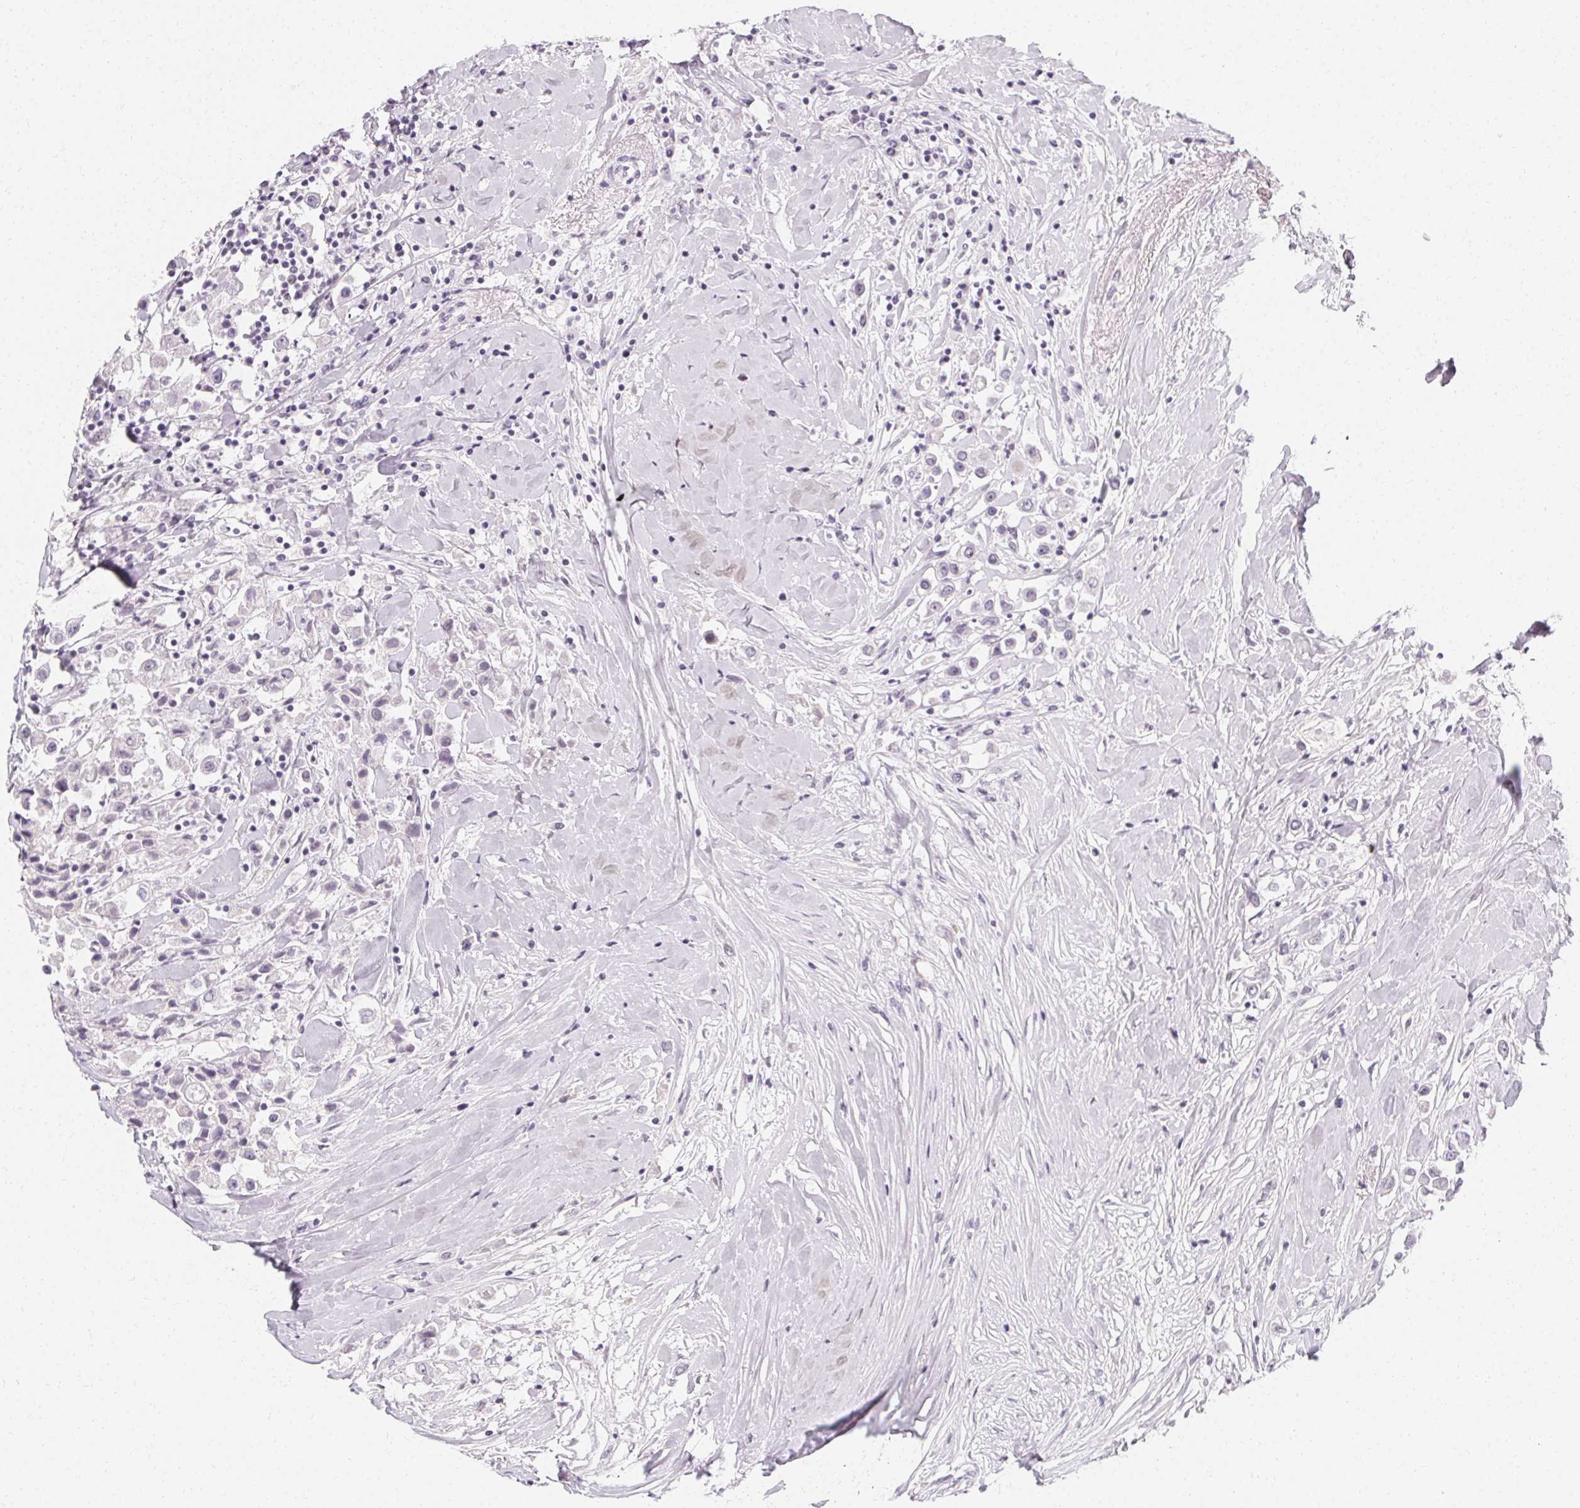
{"staining": {"intensity": "negative", "quantity": "none", "location": "none"}, "tissue": "breast cancer", "cell_type": "Tumor cells", "image_type": "cancer", "snomed": [{"axis": "morphology", "description": "Duct carcinoma"}, {"axis": "topography", "description": "Breast"}], "caption": "This is an immunohistochemistry (IHC) photomicrograph of breast infiltrating ductal carcinoma. There is no staining in tumor cells.", "gene": "SYNPR", "patient": {"sex": "female", "age": 61}}